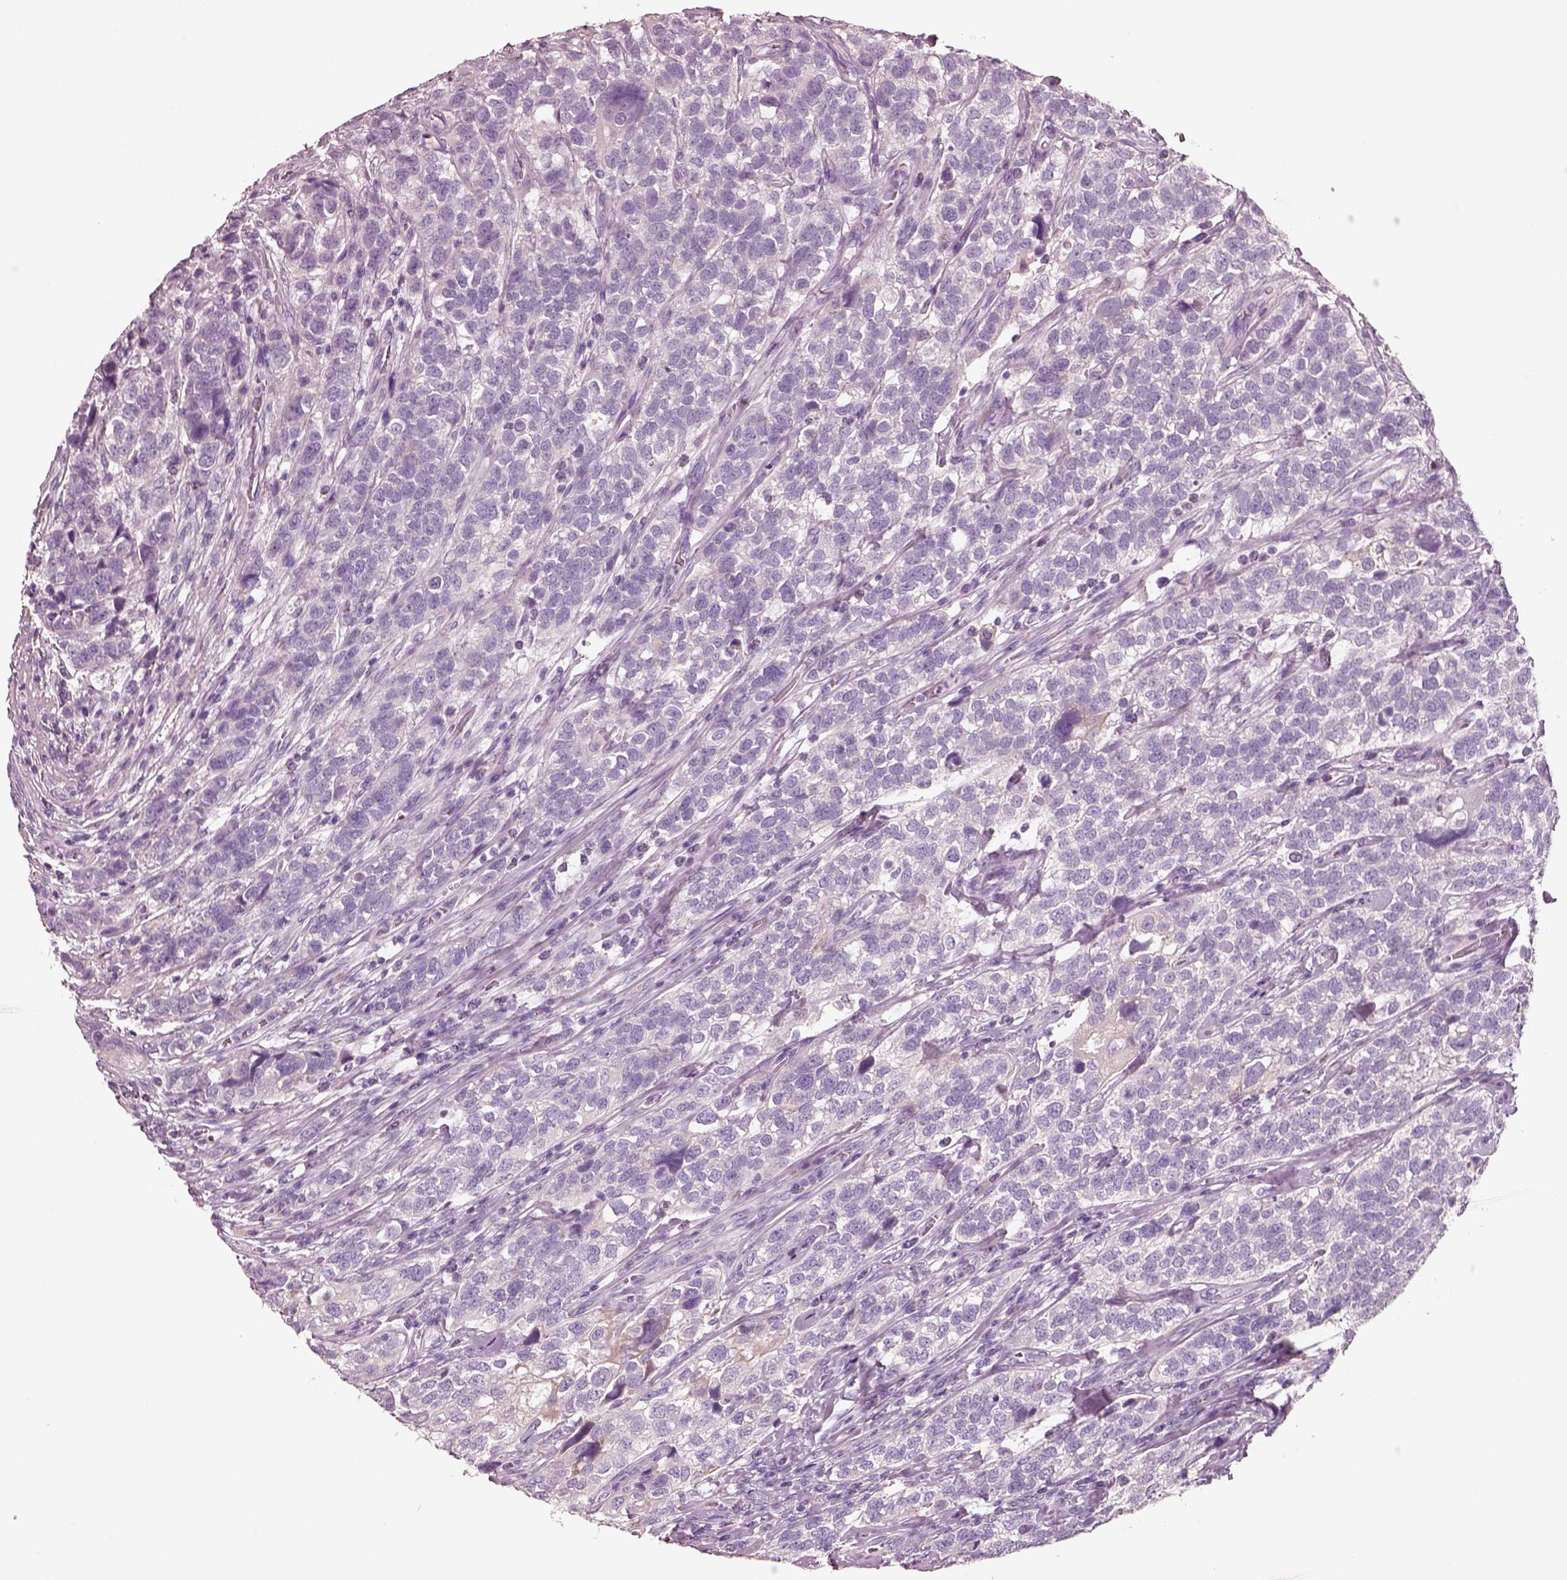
{"staining": {"intensity": "negative", "quantity": "none", "location": "none"}, "tissue": "urothelial cancer", "cell_type": "Tumor cells", "image_type": "cancer", "snomed": [{"axis": "morphology", "description": "Urothelial carcinoma, High grade"}, {"axis": "topography", "description": "Urinary bladder"}], "caption": "The immunohistochemistry (IHC) photomicrograph has no significant positivity in tumor cells of urothelial cancer tissue.", "gene": "PNOC", "patient": {"sex": "female", "age": 58}}